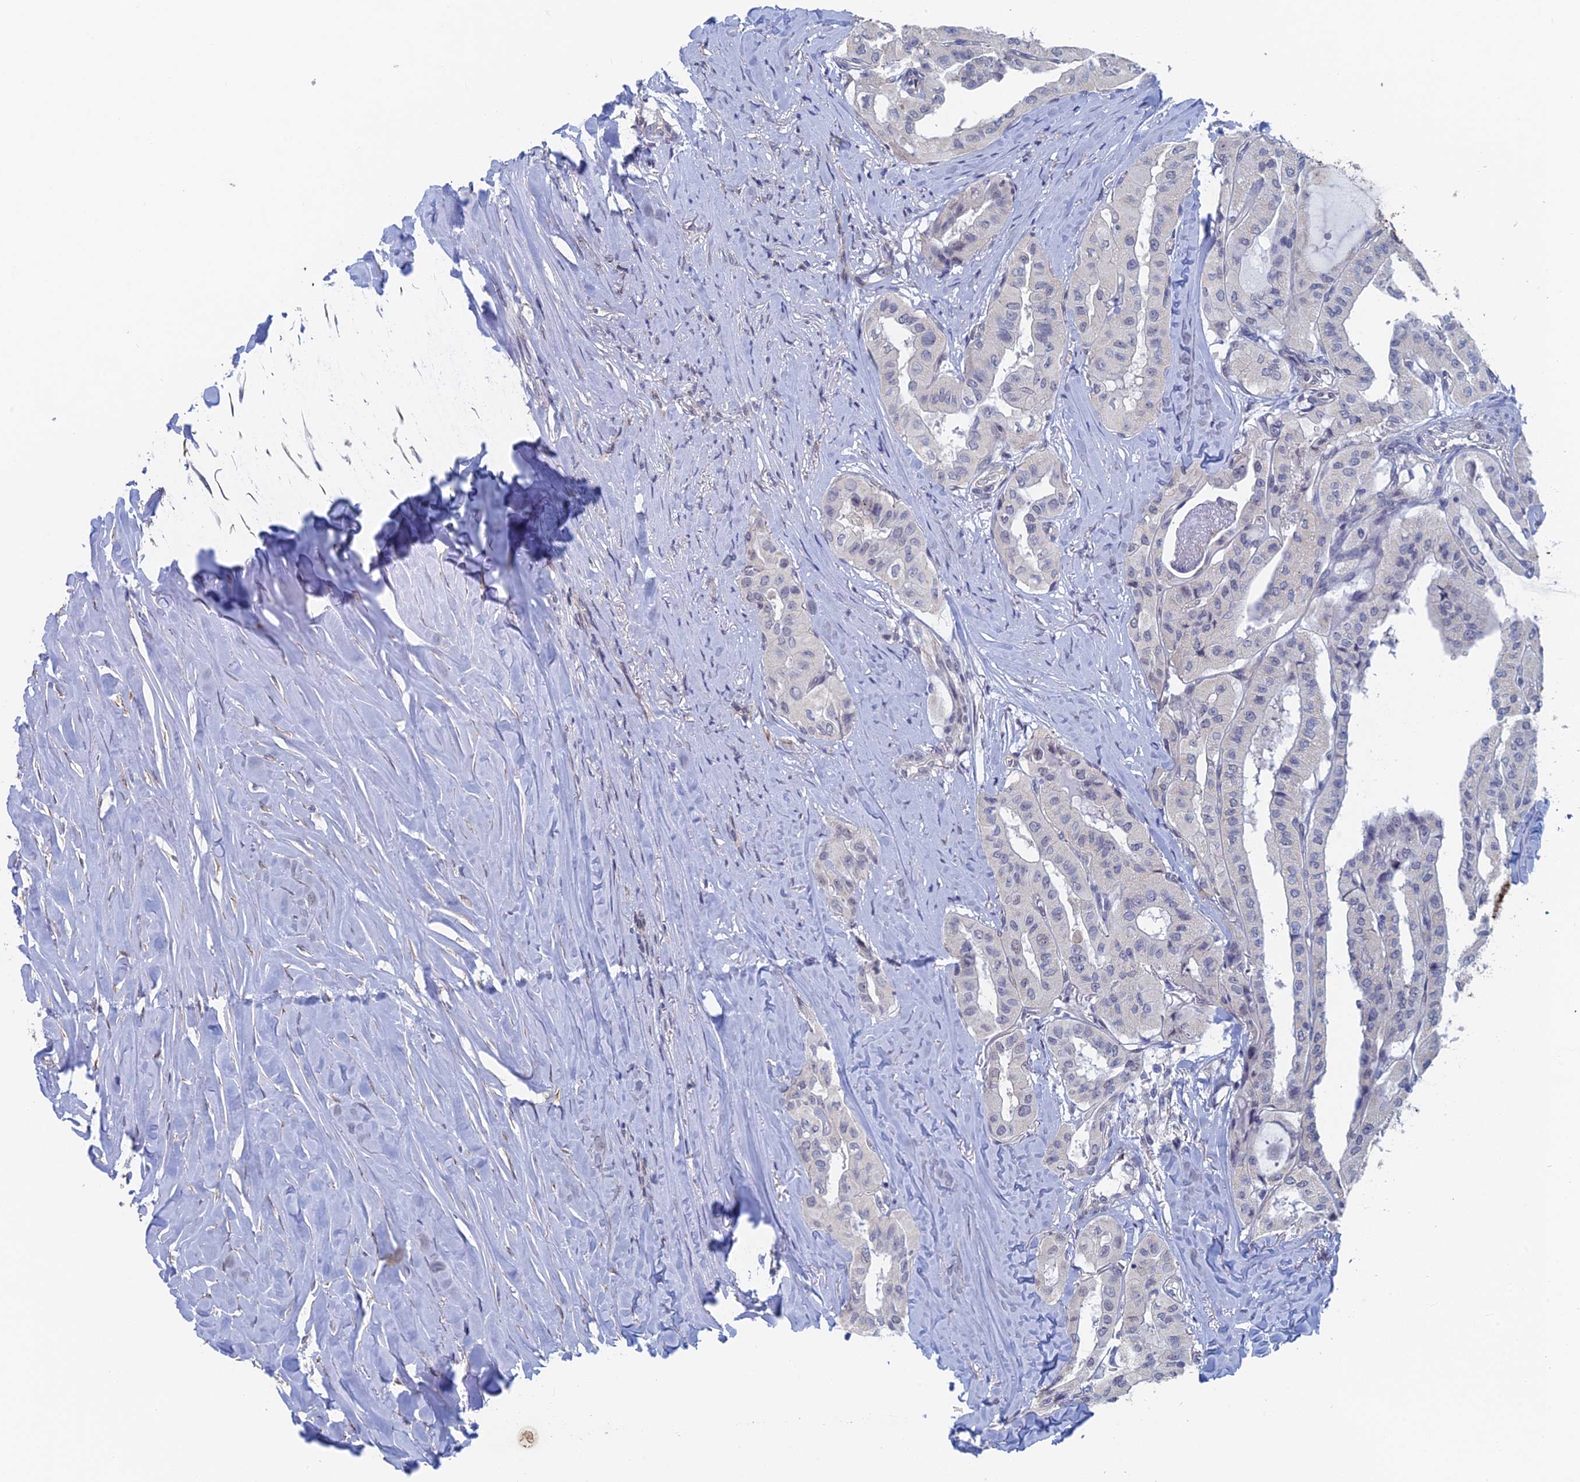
{"staining": {"intensity": "negative", "quantity": "none", "location": "none"}, "tissue": "thyroid cancer", "cell_type": "Tumor cells", "image_type": "cancer", "snomed": [{"axis": "morphology", "description": "Papillary adenocarcinoma, NOS"}, {"axis": "topography", "description": "Thyroid gland"}], "caption": "Tumor cells are negative for brown protein staining in thyroid cancer (papillary adenocarcinoma).", "gene": "GMNC", "patient": {"sex": "female", "age": 59}}